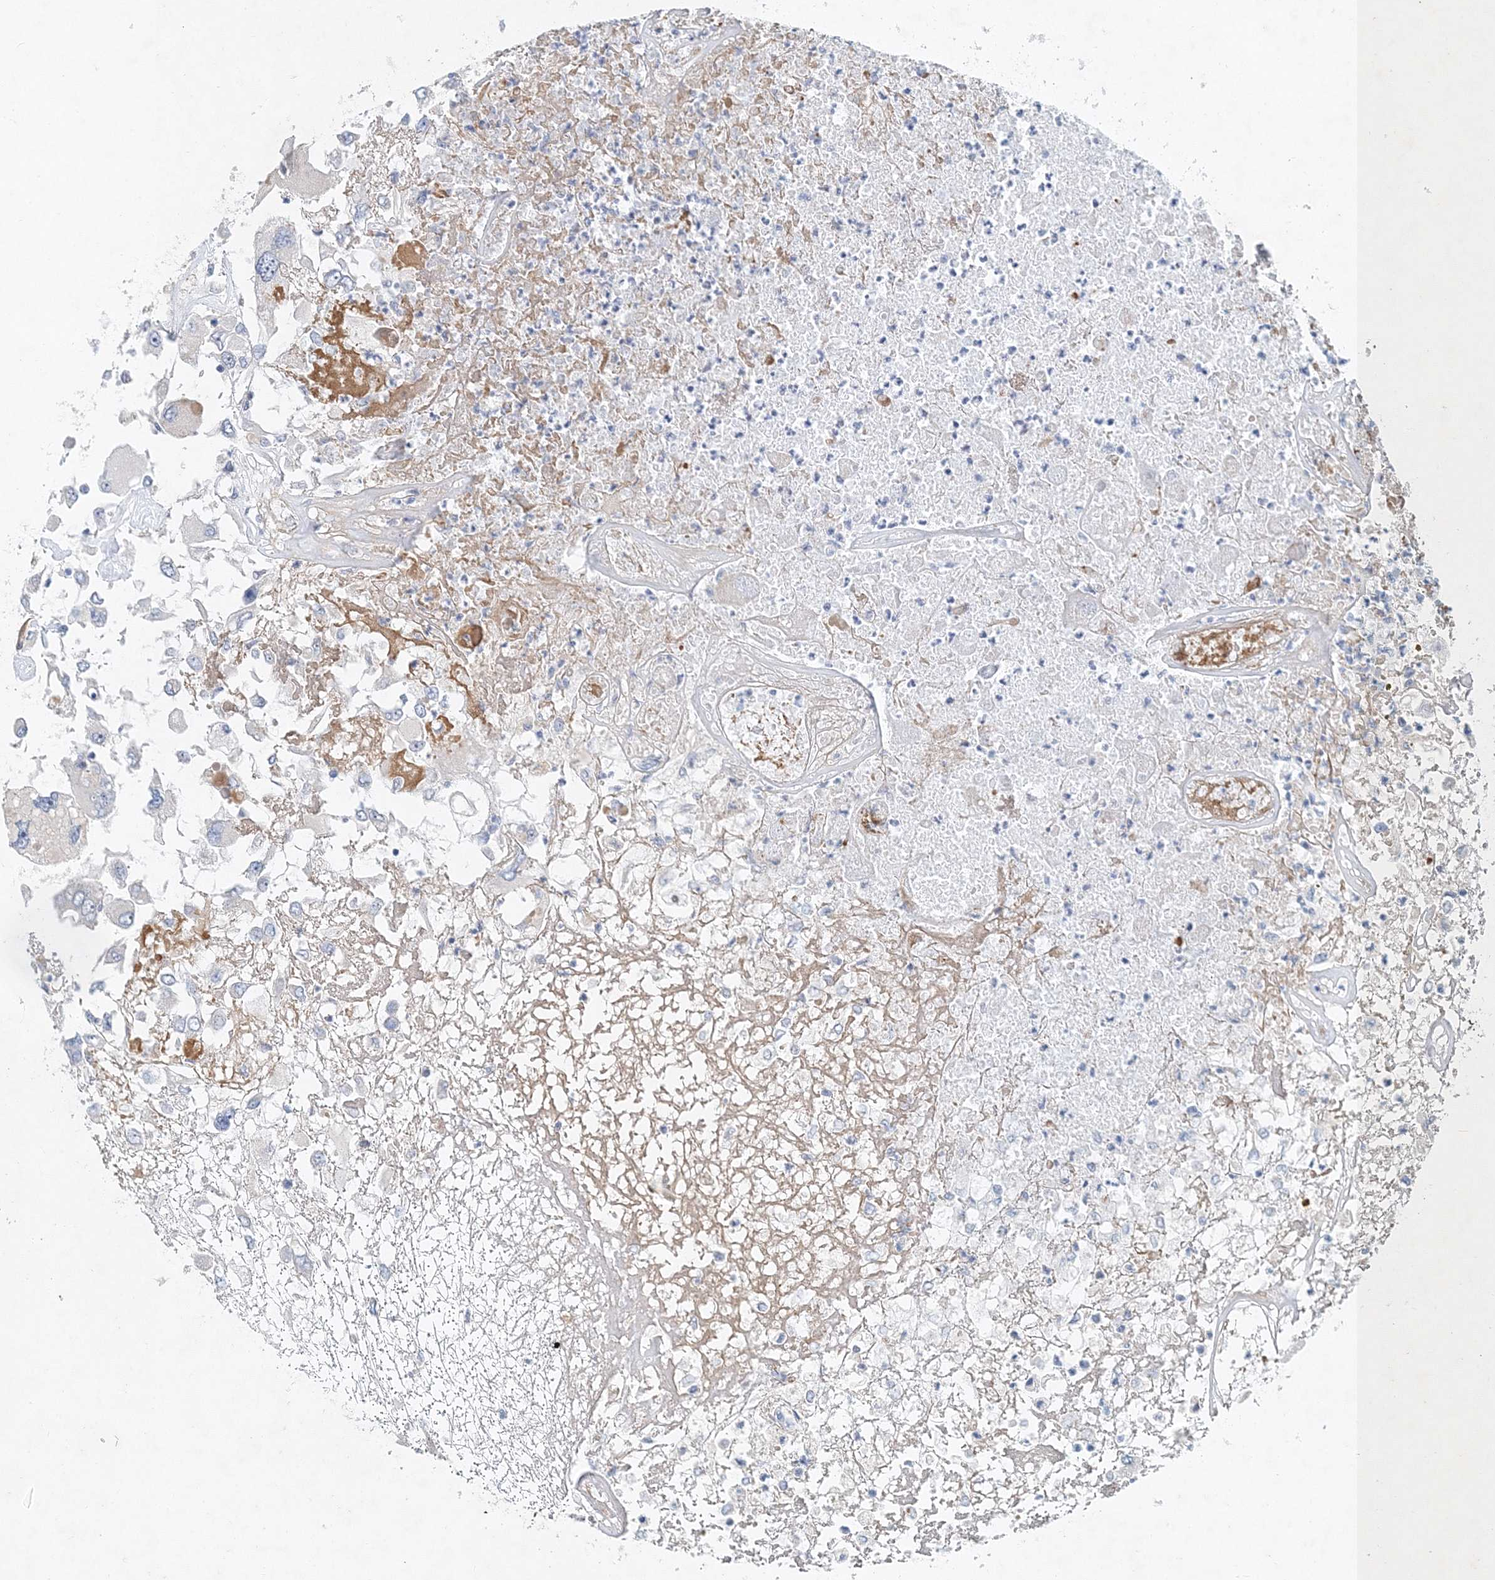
{"staining": {"intensity": "negative", "quantity": "none", "location": "none"}, "tissue": "renal cancer", "cell_type": "Tumor cells", "image_type": "cancer", "snomed": [{"axis": "morphology", "description": "Adenocarcinoma, NOS"}, {"axis": "topography", "description": "Kidney"}], "caption": "Immunohistochemistry of adenocarcinoma (renal) displays no expression in tumor cells.", "gene": "UIMC1", "patient": {"sex": "female", "age": 52}}